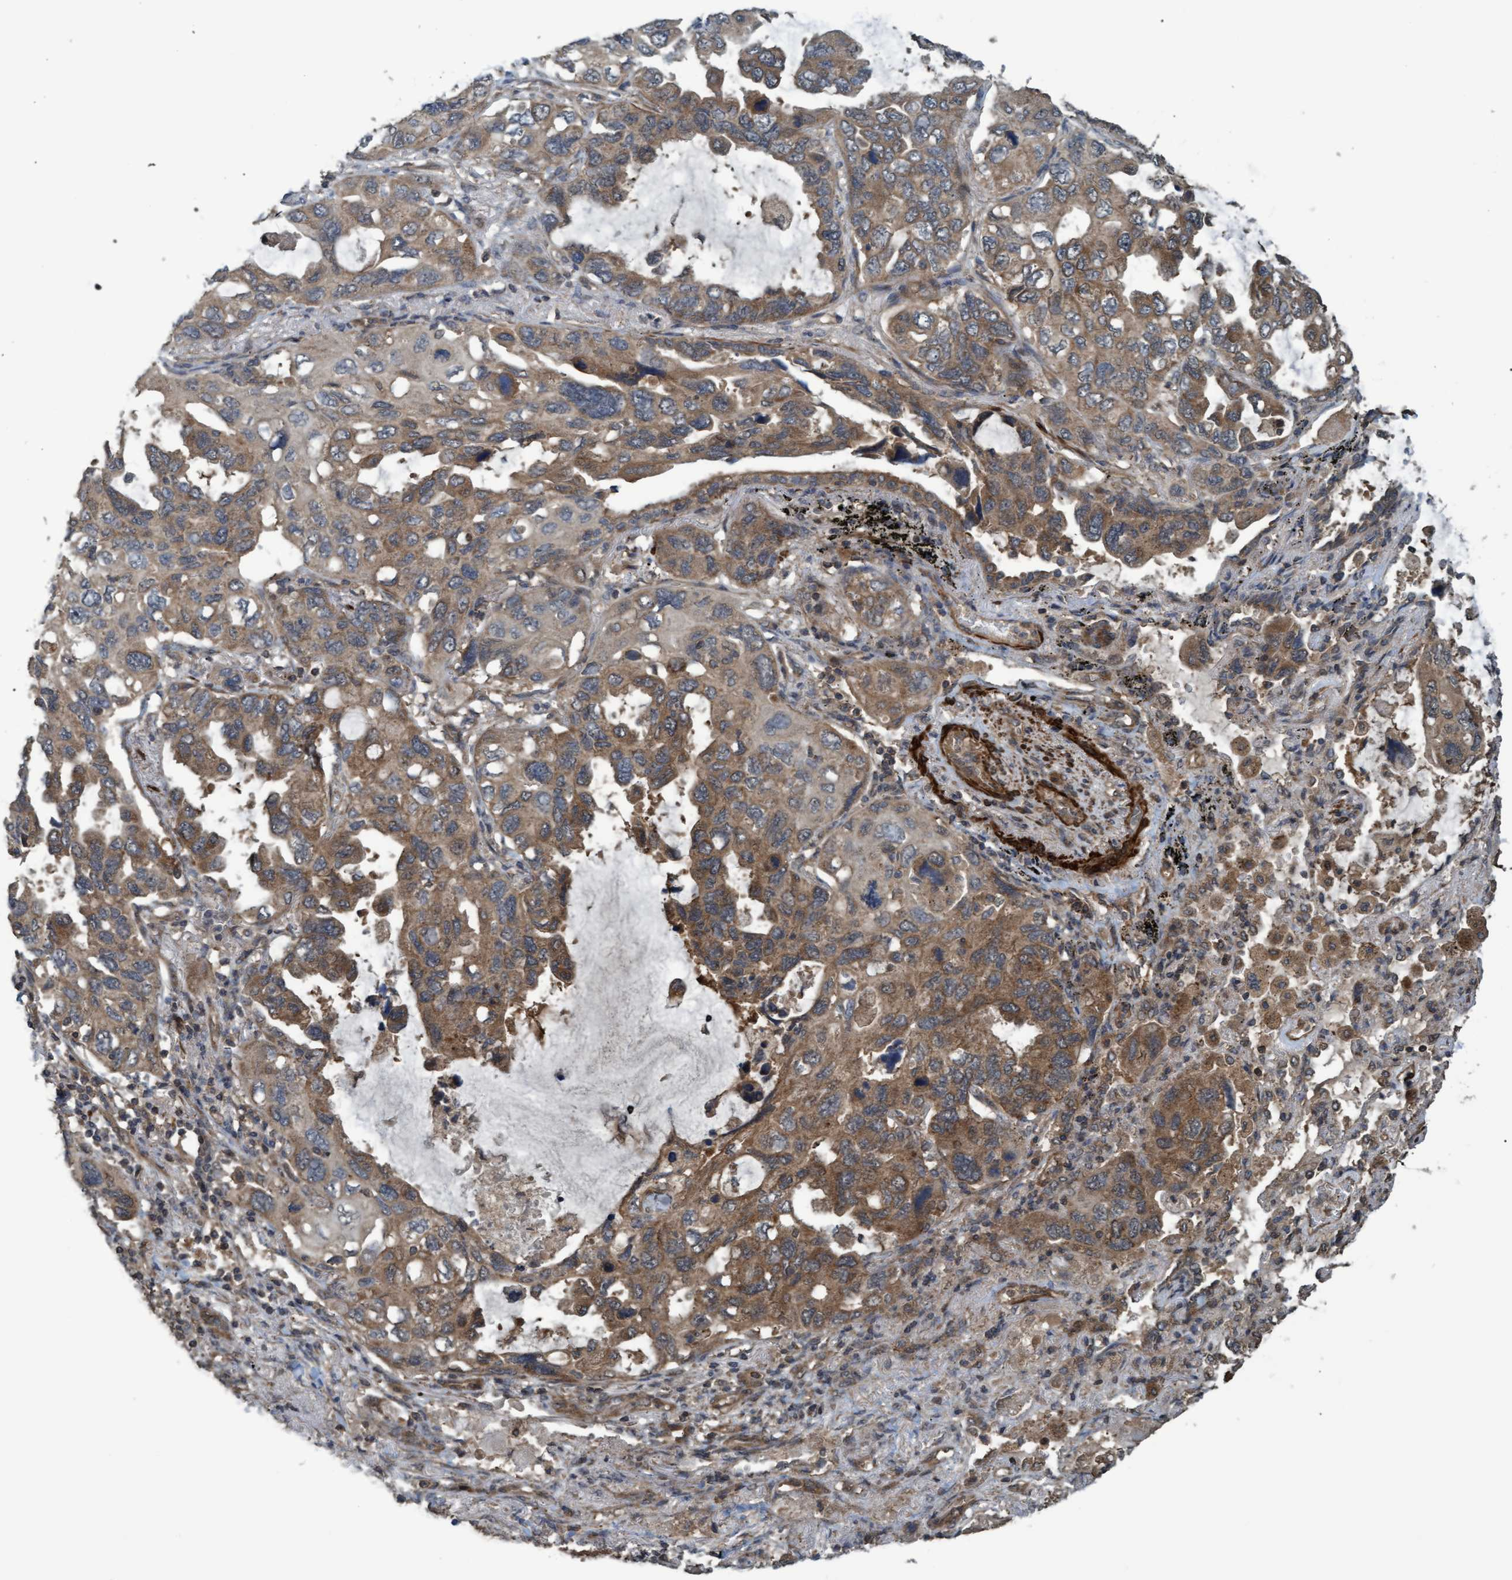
{"staining": {"intensity": "moderate", "quantity": ">75%", "location": "cytoplasmic/membranous"}, "tissue": "lung cancer", "cell_type": "Tumor cells", "image_type": "cancer", "snomed": [{"axis": "morphology", "description": "Squamous cell carcinoma, NOS"}, {"axis": "topography", "description": "Lung"}], "caption": "Immunohistochemical staining of human lung cancer shows moderate cytoplasmic/membranous protein expression in about >75% of tumor cells.", "gene": "GGT6", "patient": {"sex": "female", "age": 73}}